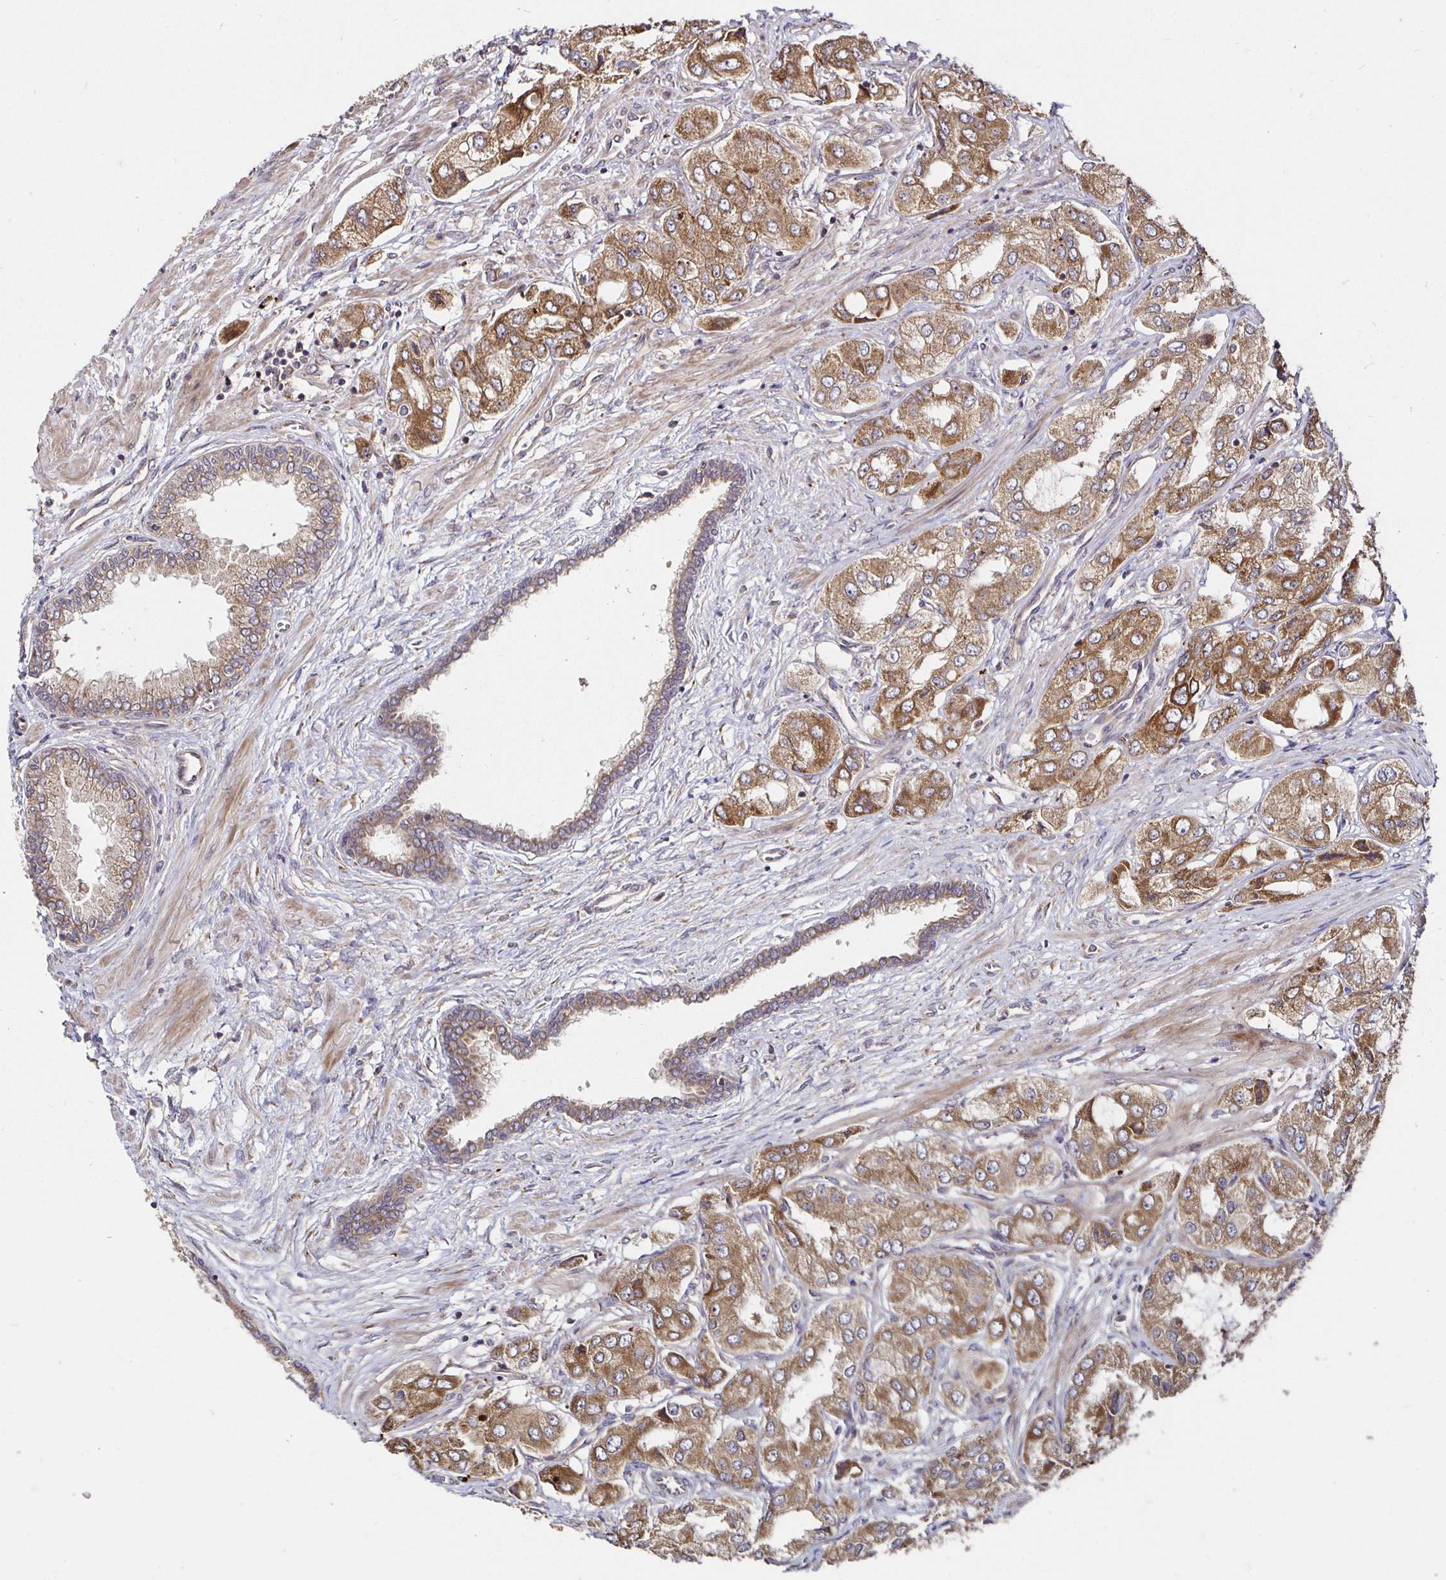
{"staining": {"intensity": "moderate", "quantity": ">75%", "location": "cytoplasmic/membranous"}, "tissue": "prostate cancer", "cell_type": "Tumor cells", "image_type": "cancer", "snomed": [{"axis": "morphology", "description": "Adenocarcinoma, Low grade"}, {"axis": "topography", "description": "Prostate"}], "caption": "This histopathology image demonstrates IHC staining of human prostate cancer, with medium moderate cytoplasmic/membranous positivity in about >75% of tumor cells.", "gene": "MLST8", "patient": {"sex": "male", "age": 69}}